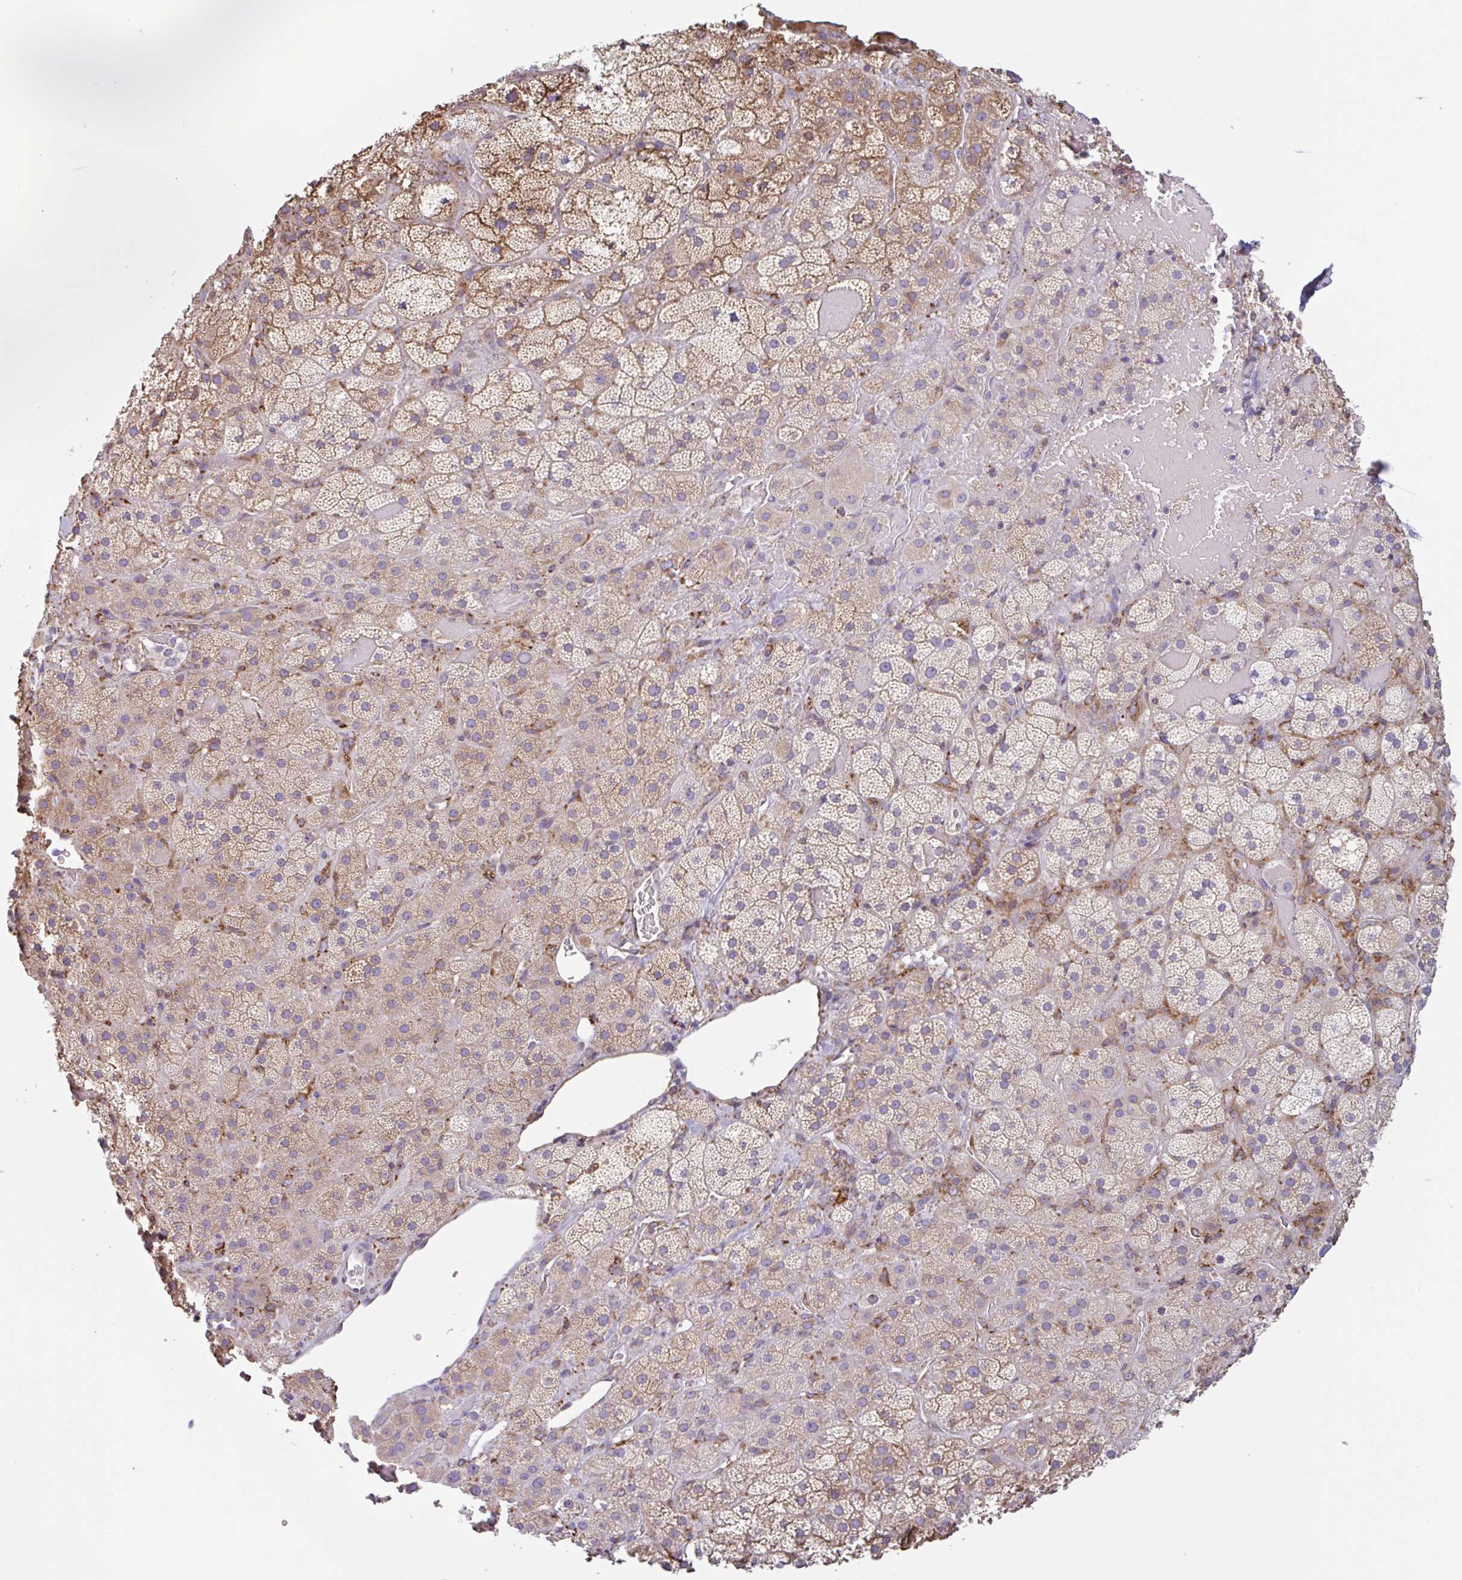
{"staining": {"intensity": "moderate", "quantity": "25%-75%", "location": "cytoplasmic/membranous"}, "tissue": "adrenal gland", "cell_type": "Glandular cells", "image_type": "normal", "snomed": [{"axis": "morphology", "description": "Normal tissue, NOS"}, {"axis": "topography", "description": "Adrenal gland"}], "caption": "Protein staining by immunohistochemistry demonstrates moderate cytoplasmic/membranous expression in about 25%-75% of glandular cells in unremarkable adrenal gland. (brown staining indicates protein expression, while blue staining denotes nuclei).", "gene": "DOK4", "patient": {"sex": "male", "age": 57}}